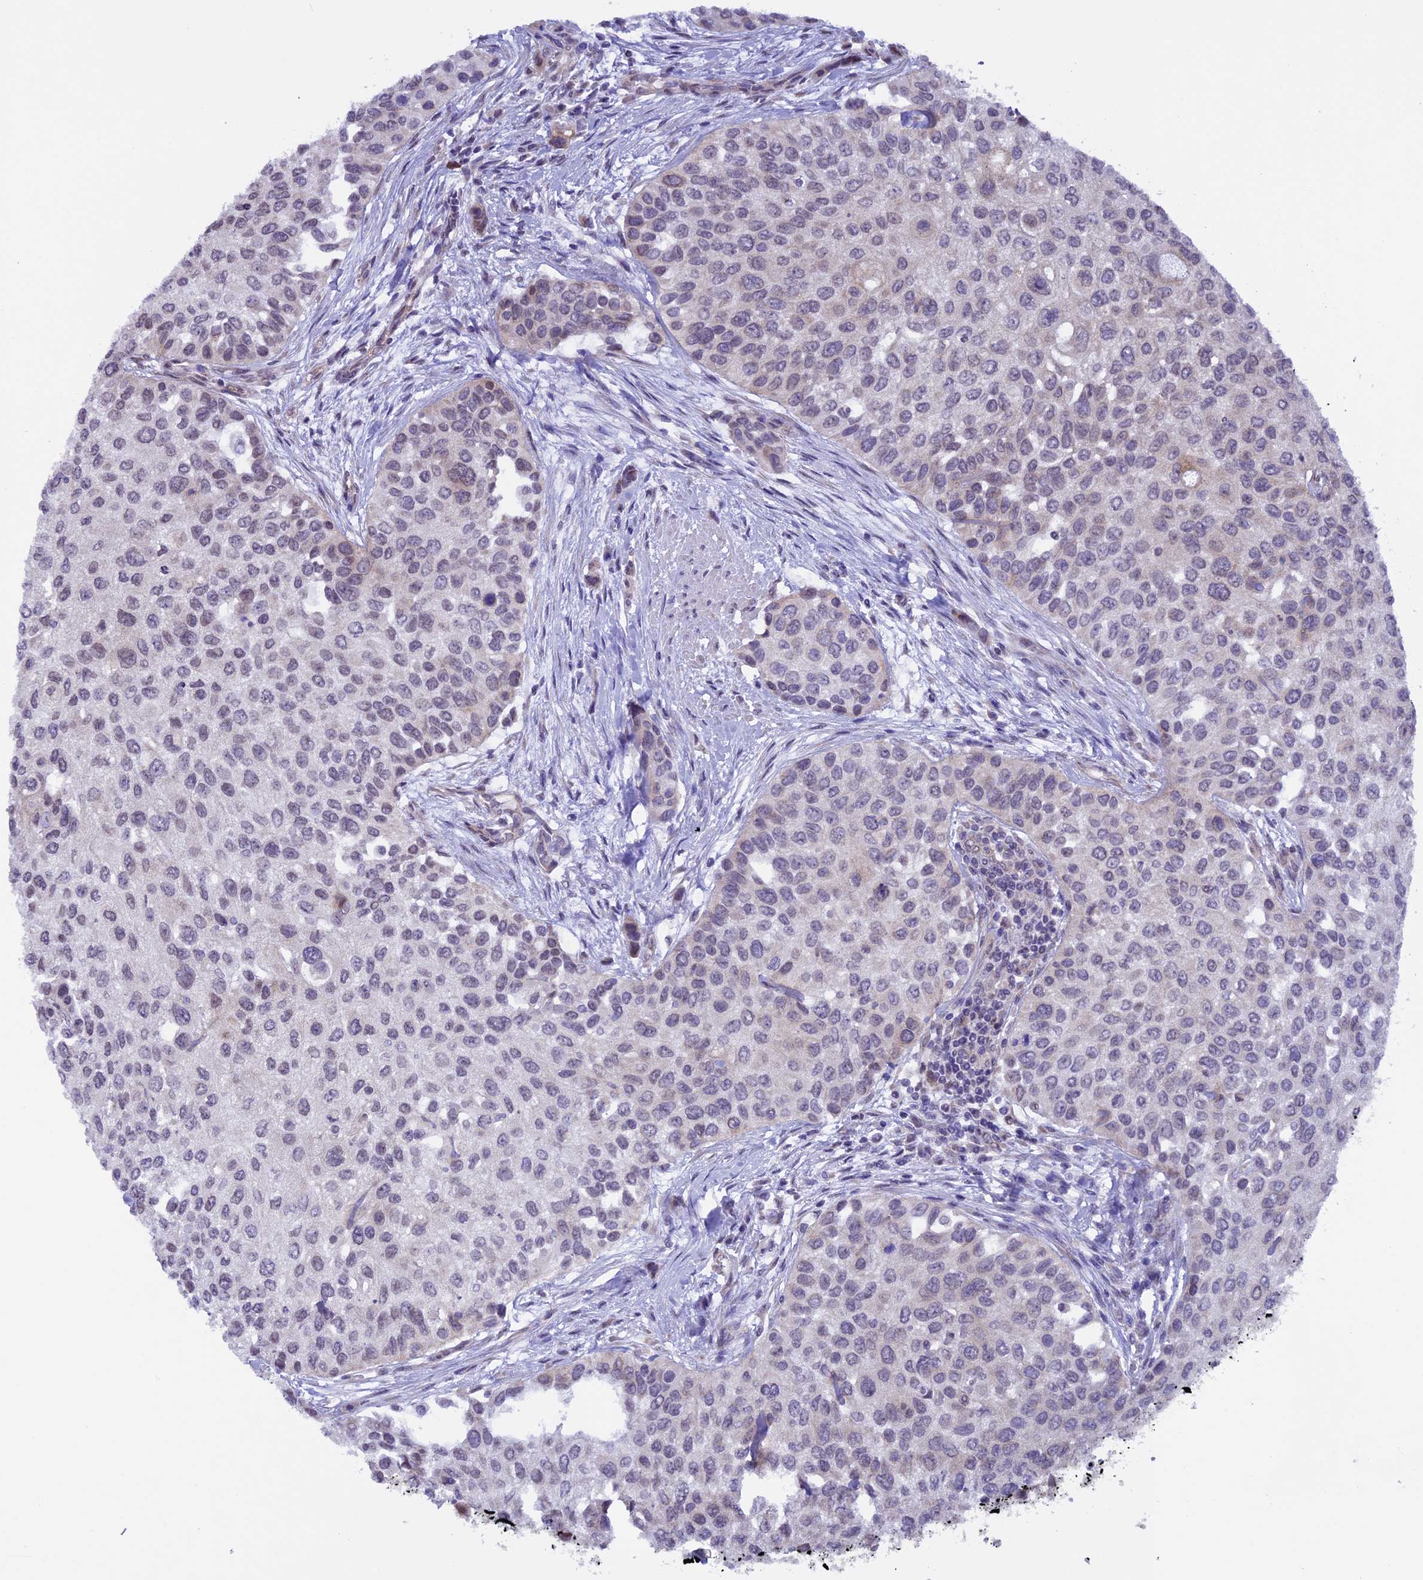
{"staining": {"intensity": "weak", "quantity": "<25%", "location": "cytoplasmic/membranous,nuclear"}, "tissue": "urothelial cancer", "cell_type": "Tumor cells", "image_type": "cancer", "snomed": [{"axis": "morphology", "description": "Normal tissue, NOS"}, {"axis": "morphology", "description": "Urothelial carcinoma, High grade"}, {"axis": "topography", "description": "Vascular tissue"}, {"axis": "topography", "description": "Urinary bladder"}], "caption": "The micrograph demonstrates no staining of tumor cells in urothelial carcinoma (high-grade).", "gene": "TMEM171", "patient": {"sex": "female", "age": 56}}